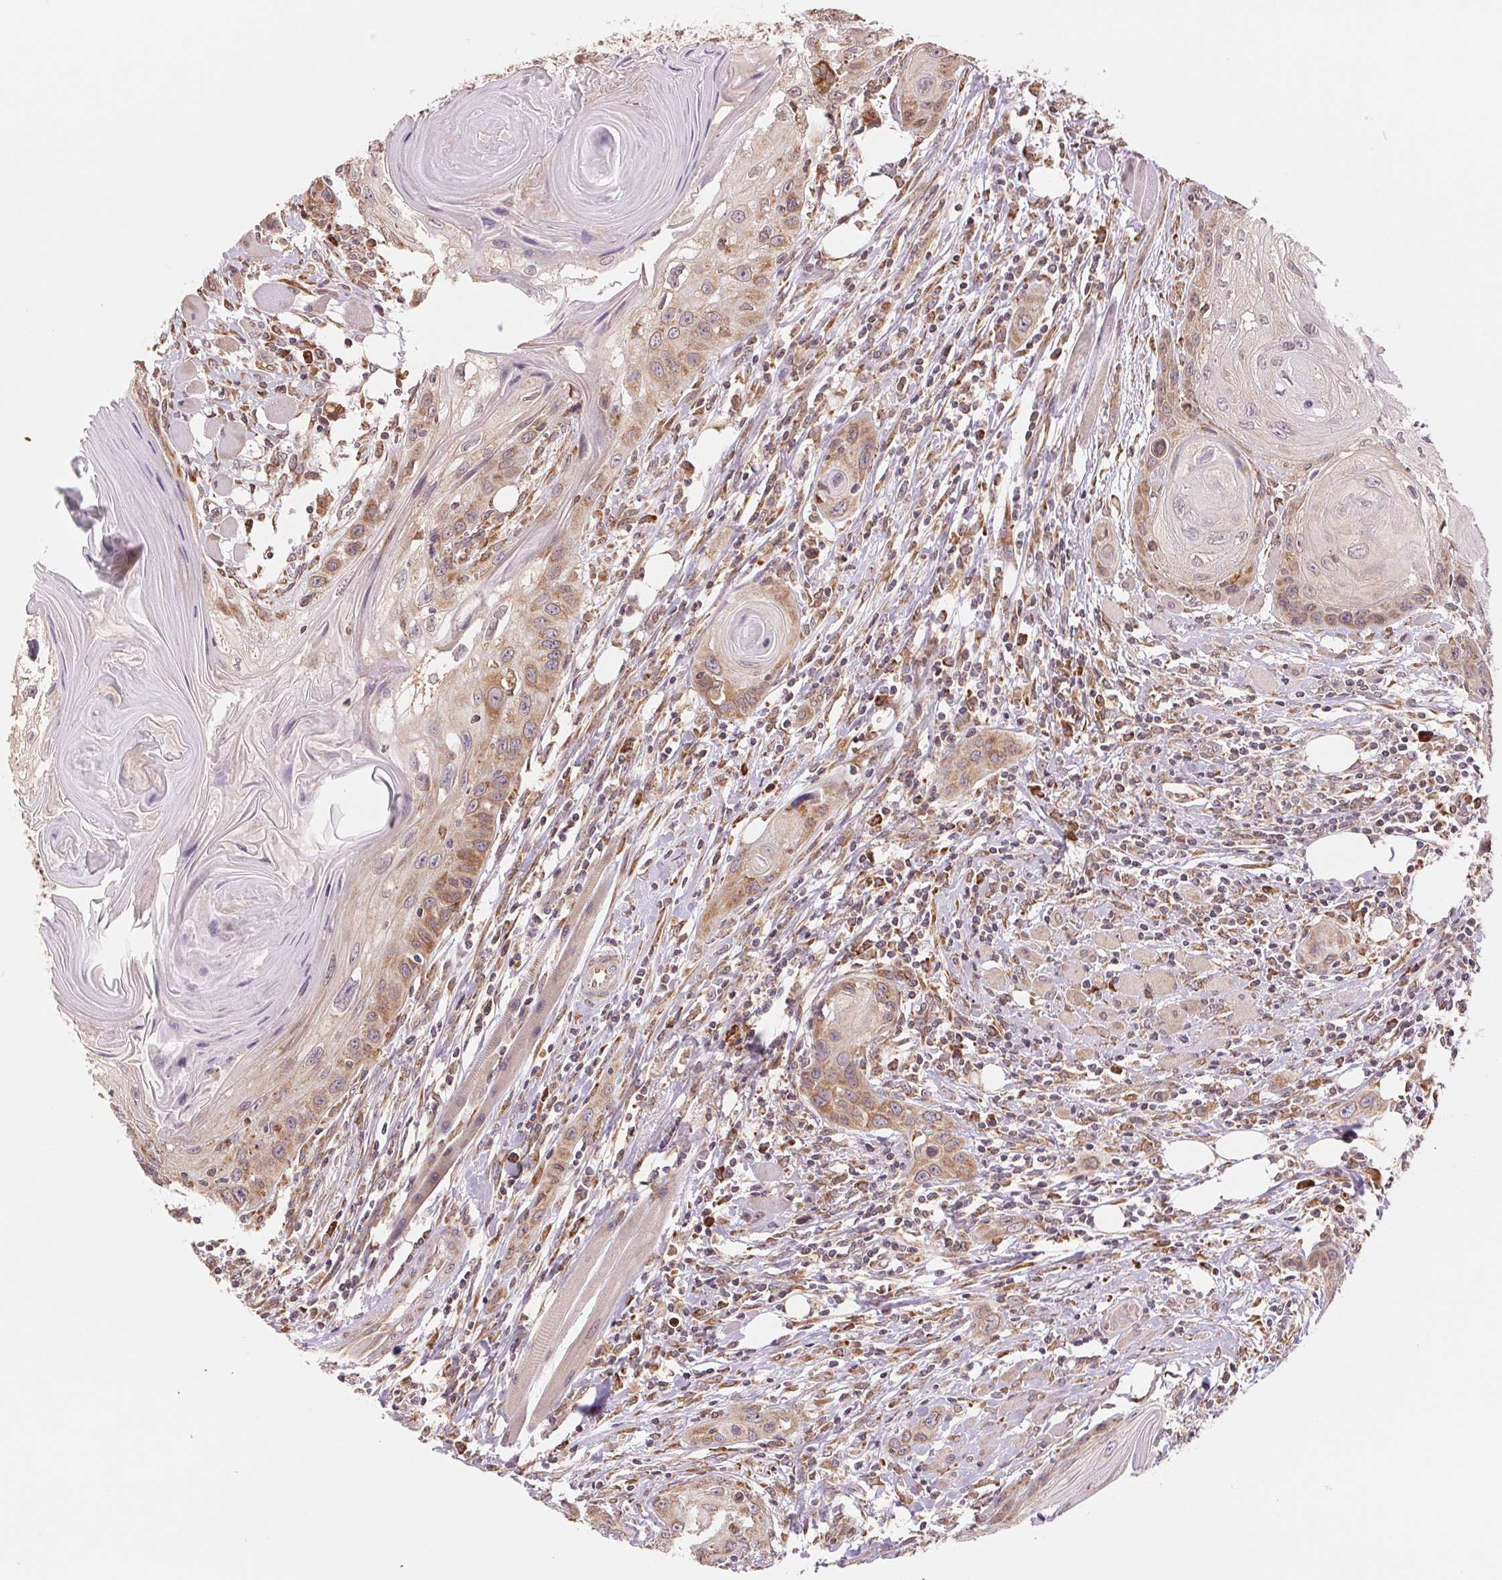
{"staining": {"intensity": "moderate", "quantity": "25%-75%", "location": "cytoplasmic/membranous"}, "tissue": "head and neck cancer", "cell_type": "Tumor cells", "image_type": "cancer", "snomed": [{"axis": "morphology", "description": "Squamous cell carcinoma, NOS"}, {"axis": "topography", "description": "Oral tissue"}, {"axis": "topography", "description": "Head-Neck"}], "caption": "Protein expression by immunohistochemistry shows moderate cytoplasmic/membranous expression in approximately 25%-75% of tumor cells in squamous cell carcinoma (head and neck).", "gene": "RPN1", "patient": {"sex": "male", "age": 58}}